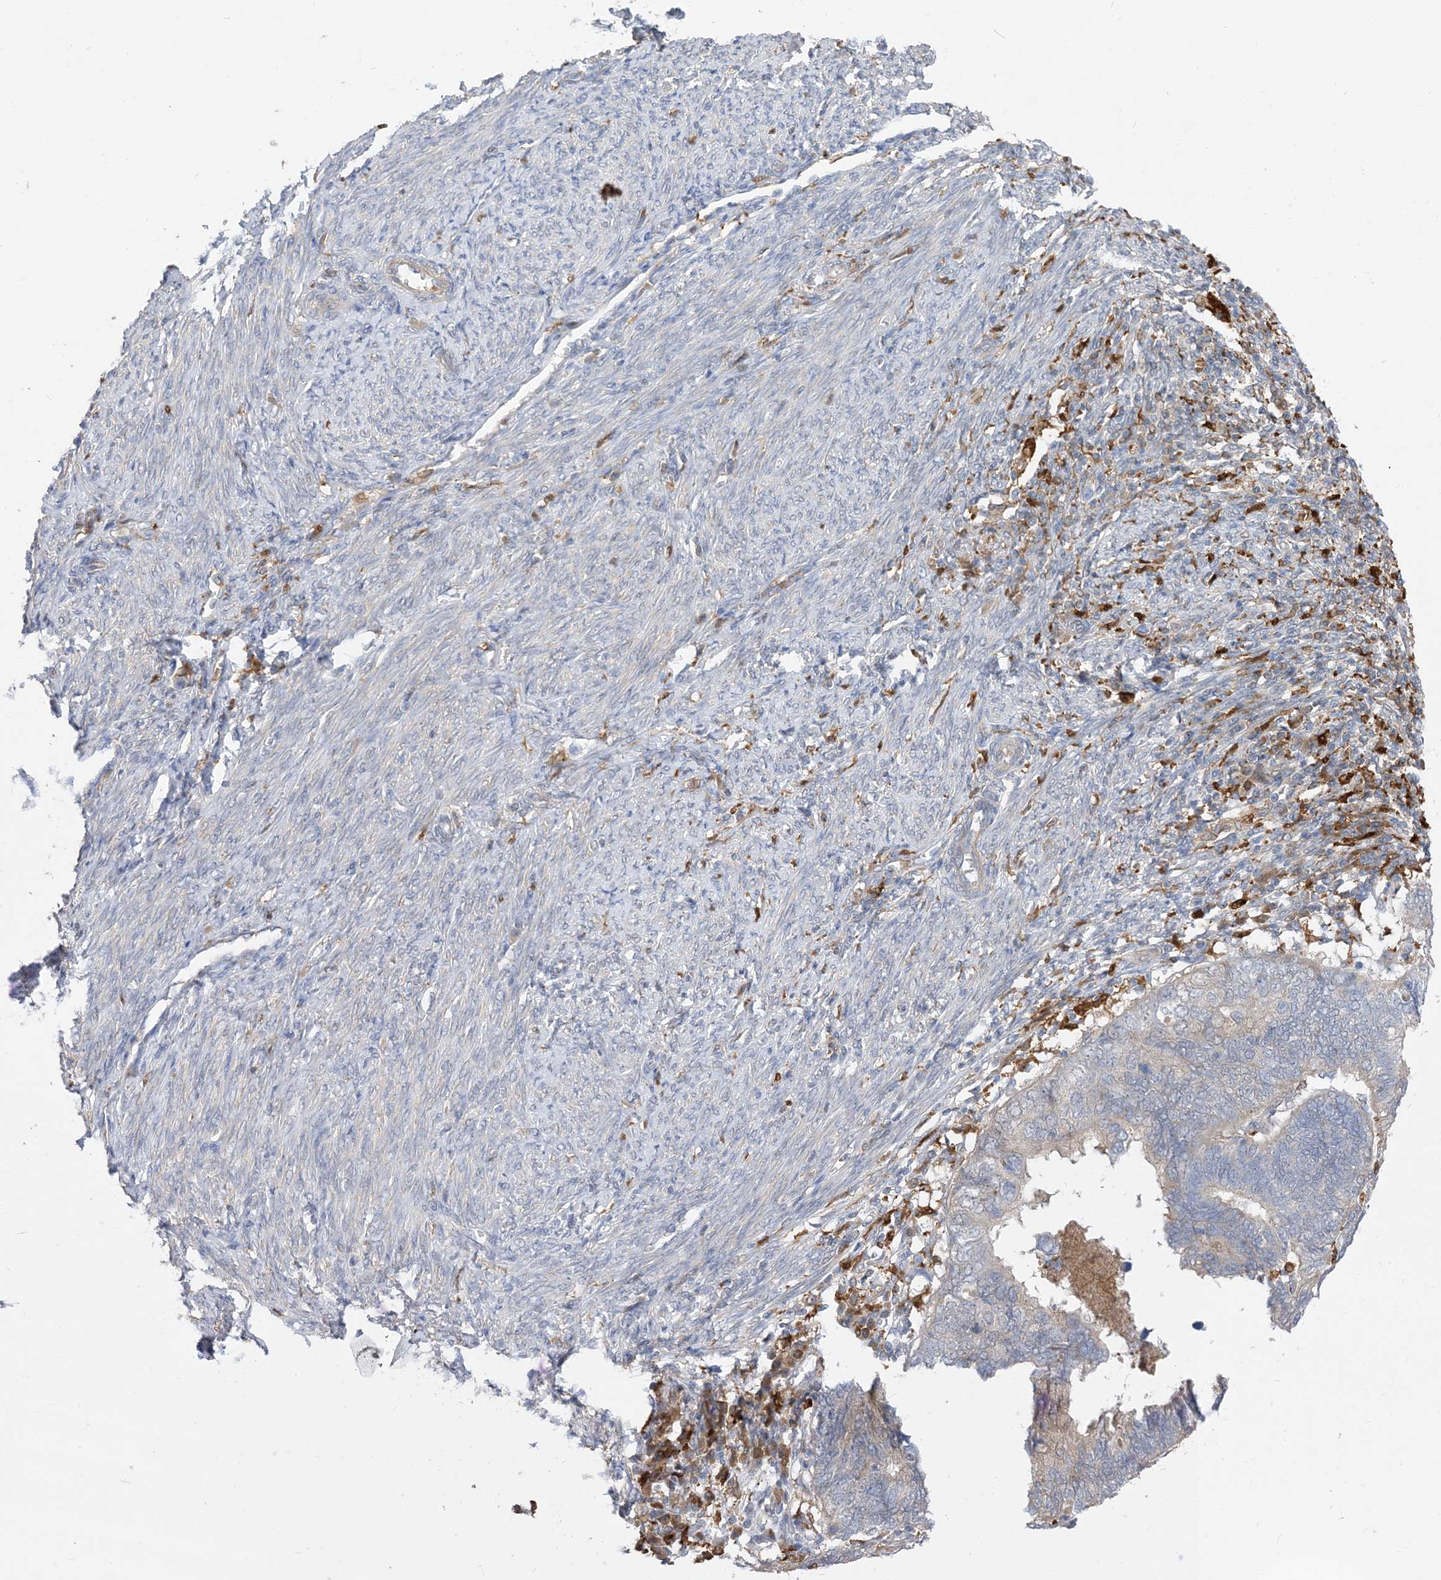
{"staining": {"intensity": "negative", "quantity": "none", "location": "none"}, "tissue": "endometrial cancer", "cell_type": "Tumor cells", "image_type": "cancer", "snomed": [{"axis": "morphology", "description": "Adenocarcinoma, NOS"}, {"axis": "topography", "description": "Uterus"}], "caption": "Immunohistochemical staining of endometrial cancer exhibits no significant expression in tumor cells.", "gene": "NAGK", "patient": {"sex": "female", "age": 77}}